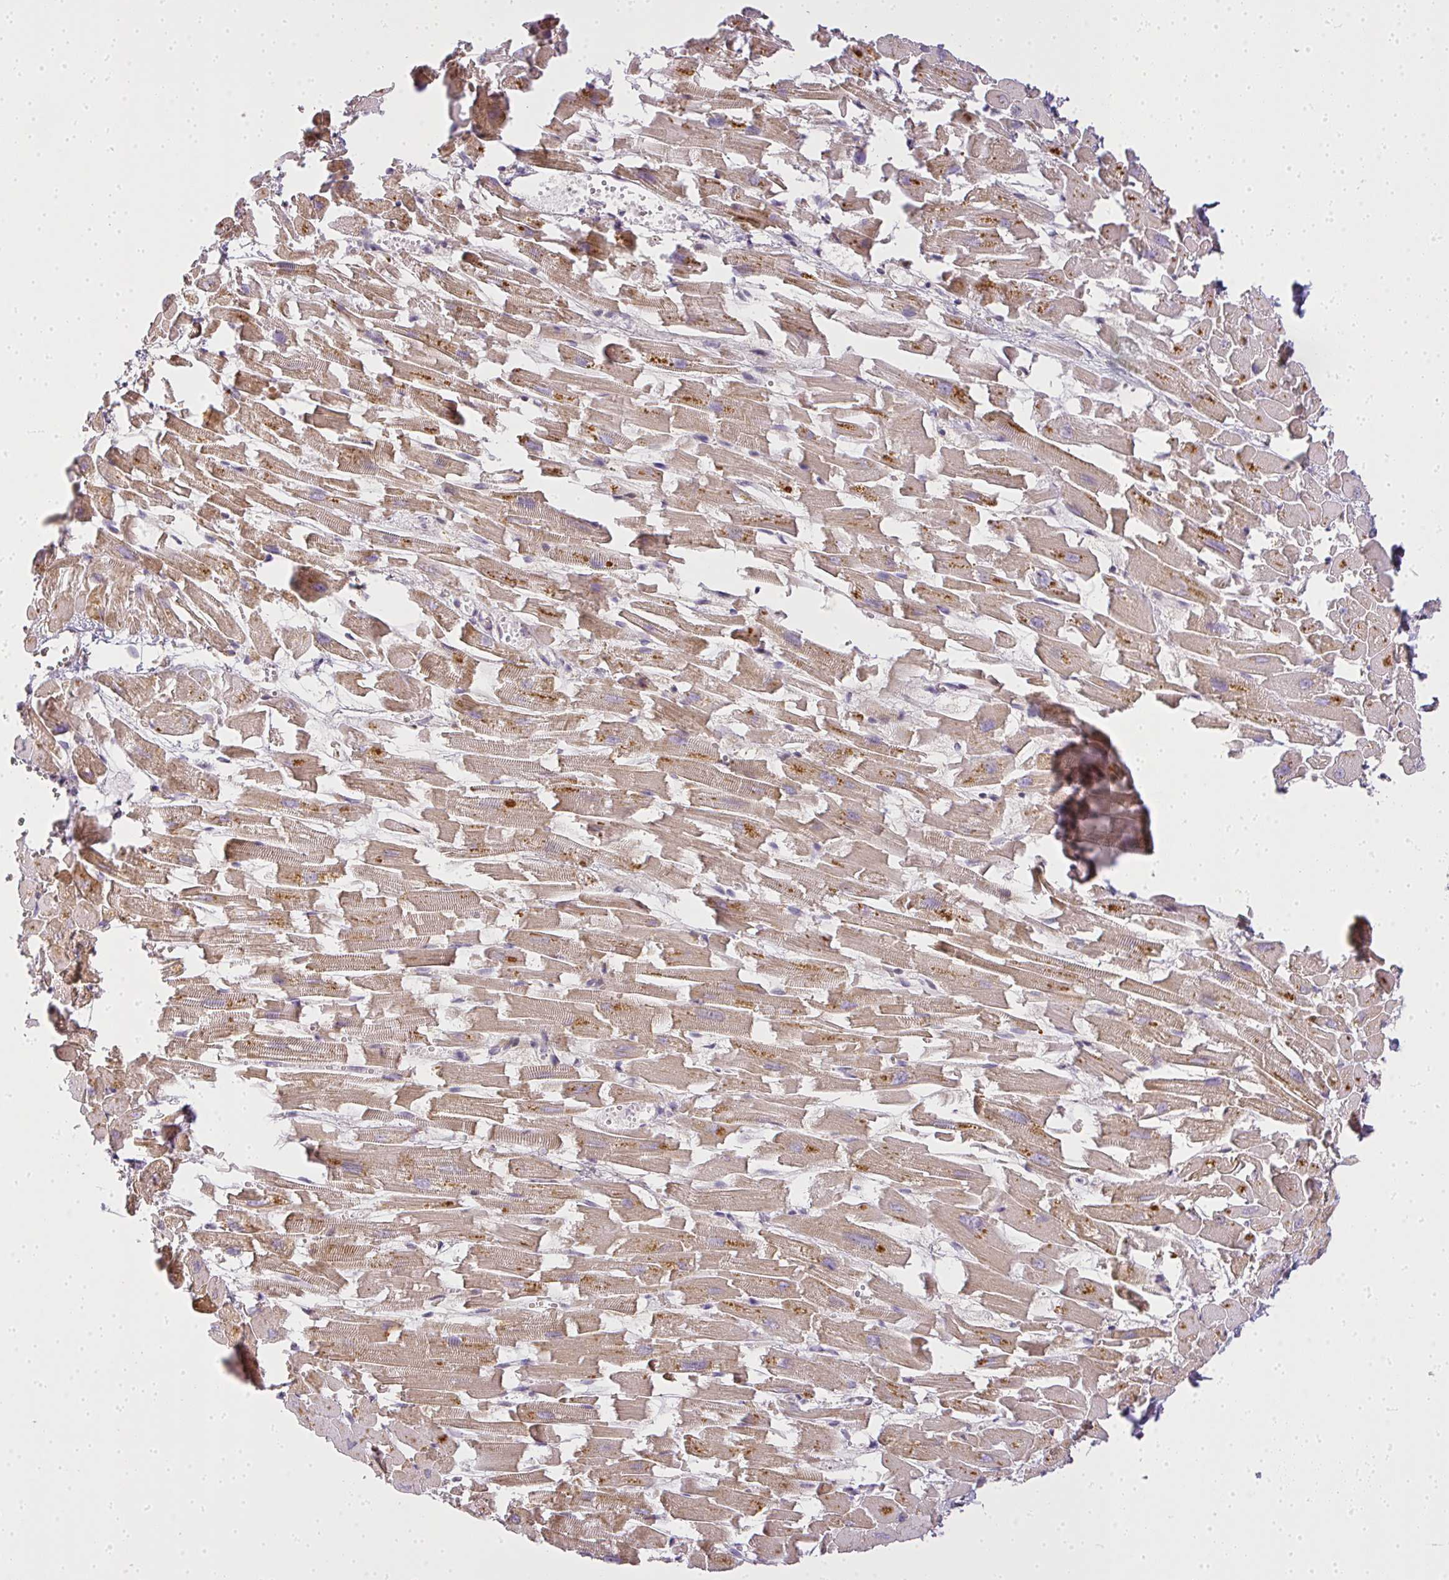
{"staining": {"intensity": "moderate", "quantity": ">75%", "location": "cytoplasmic/membranous"}, "tissue": "heart muscle", "cell_type": "Cardiomyocytes", "image_type": "normal", "snomed": [{"axis": "morphology", "description": "Normal tissue, NOS"}, {"axis": "topography", "description": "Heart"}], "caption": "A high-resolution micrograph shows immunohistochemistry (IHC) staining of normal heart muscle, which displays moderate cytoplasmic/membranous staining in approximately >75% of cardiomyocytes.", "gene": "MED19", "patient": {"sex": "female", "age": 64}}